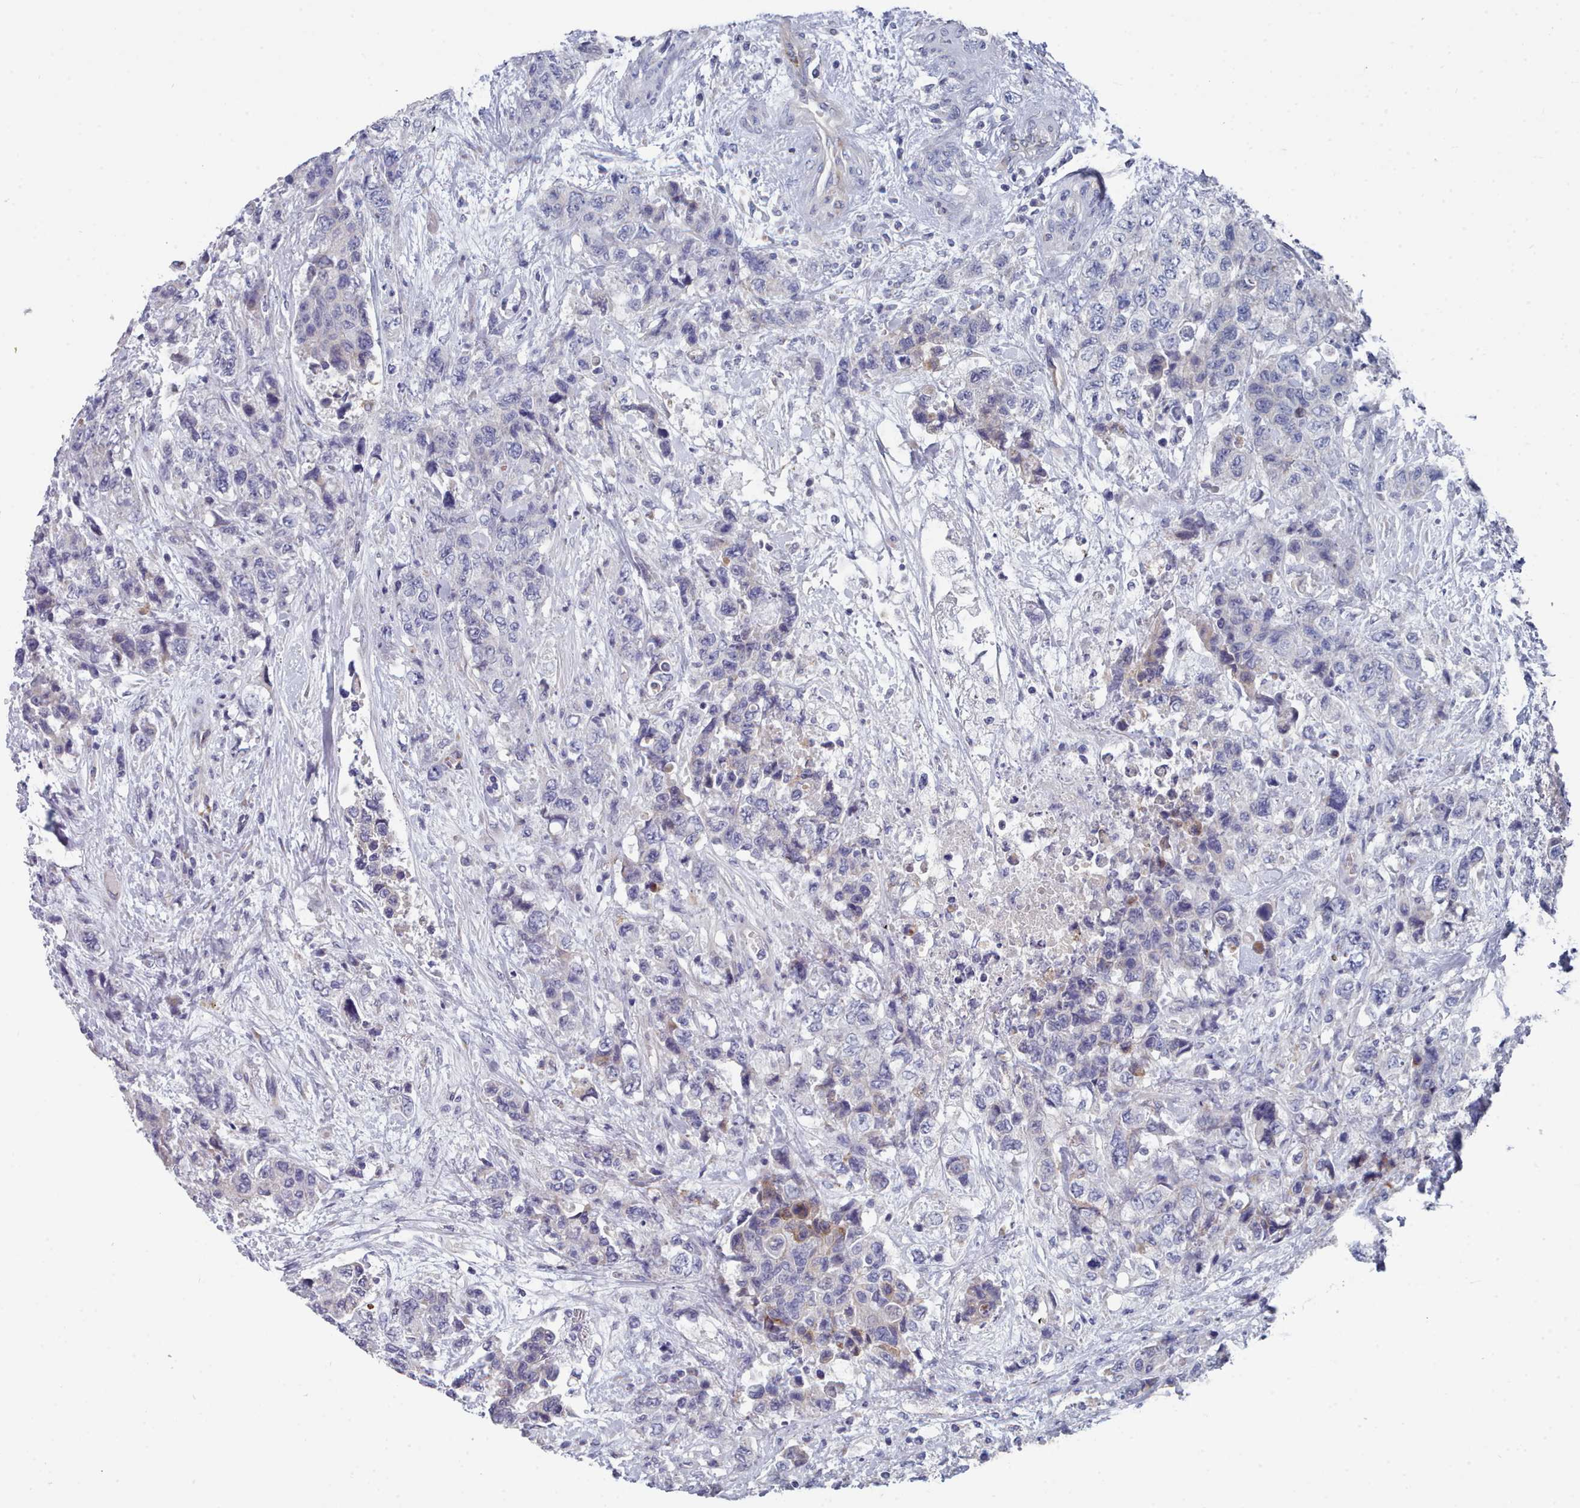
{"staining": {"intensity": "weak", "quantity": "<25%", "location": "cytoplasmic/membranous"}, "tissue": "urothelial cancer", "cell_type": "Tumor cells", "image_type": "cancer", "snomed": [{"axis": "morphology", "description": "Urothelial carcinoma, High grade"}, {"axis": "topography", "description": "Urinary bladder"}], "caption": "IHC of urothelial cancer reveals no expression in tumor cells.", "gene": "PDE4C", "patient": {"sex": "female", "age": 78}}